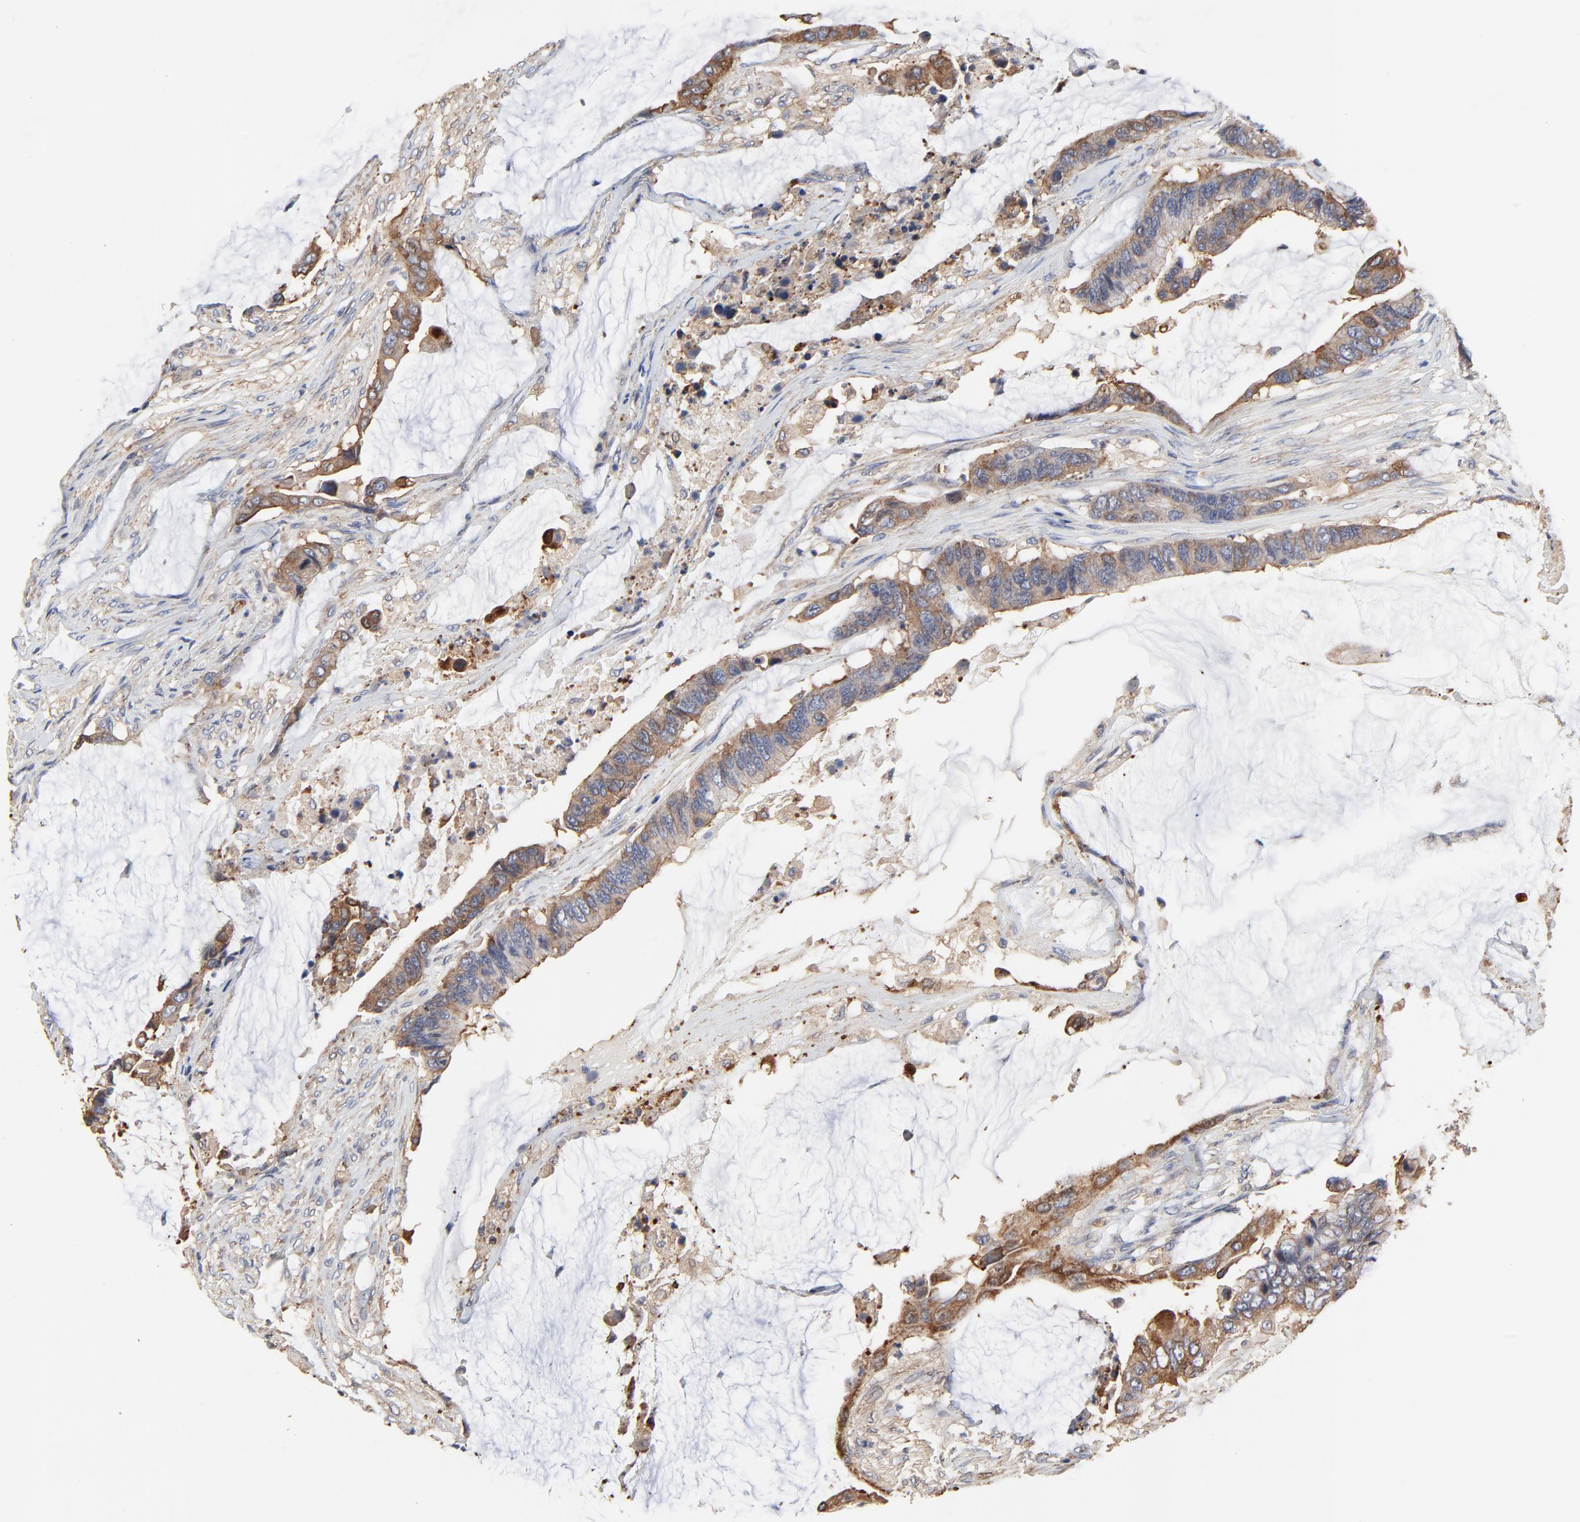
{"staining": {"intensity": "strong", "quantity": ">75%", "location": "cytoplasmic/membranous"}, "tissue": "colorectal cancer", "cell_type": "Tumor cells", "image_type": "cancer", "snomed": [{"axis": "morphology", "description": "Adenocarcinoma, NOS"}, {"axis": "topography", "description": "Rectum"}], "caption": "Tumor cells reveal high levels of strong cytoplasmic/membranous positivity in approximately >75% of cells in colorectal adenocarcinoma.", "gene": "NXF3", "patient": {"sex": "female", "age": 59}}